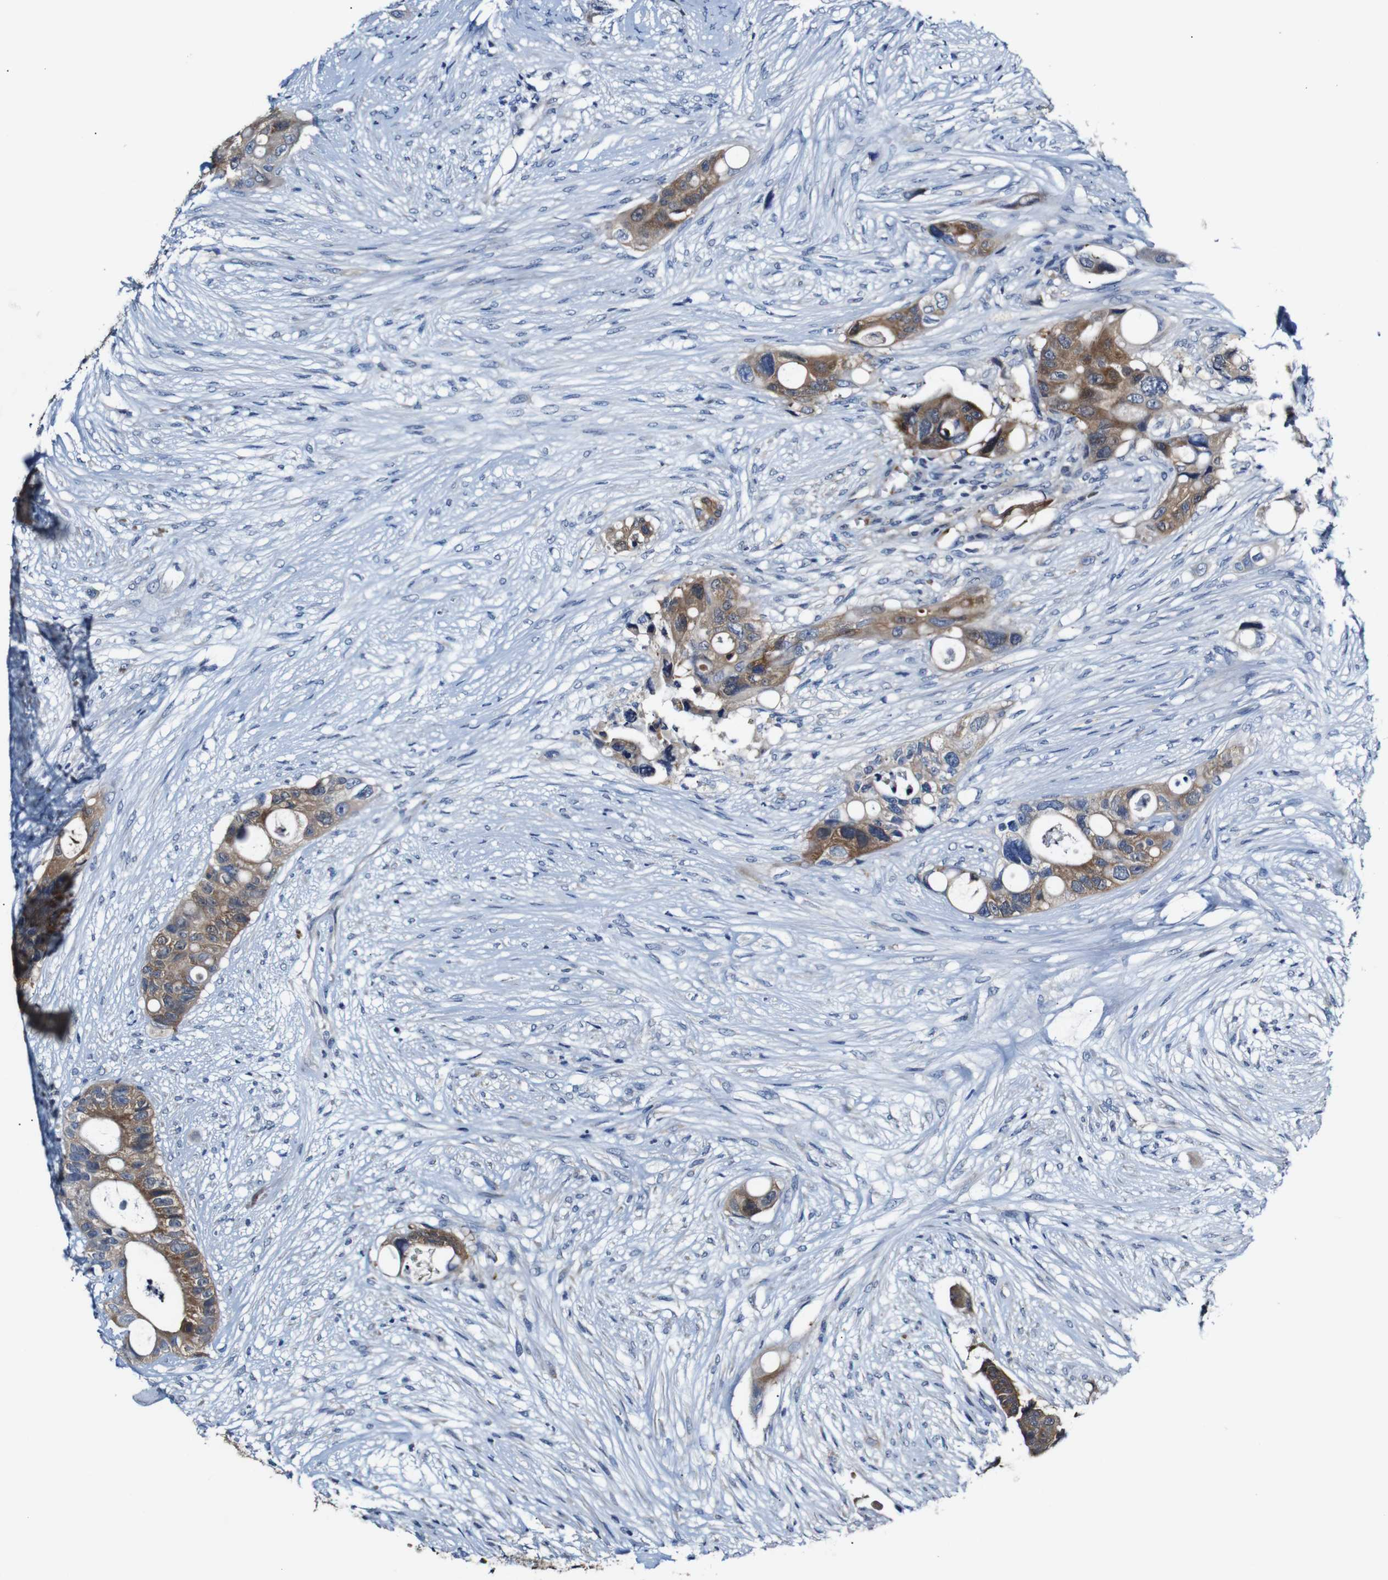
{"staining": {"intensity": "moderate", "quantity": ">75%", "location": "cytoplasmic/membranous"}, "tissue": "colorectal cancer", "cell_type": "Tumor cells", "image_type": "cancer", "snomed": [{"axis": "morphology", "description": "Adenocarcinoma, NOS"}, {"axis": "topography", "description": "Colon"}], "caption": "Immunohistochemistry photomicrograph of neoplastic tissue: adenocarcinoma (colorectal) stained using immunohistochemistry (IHC) reveals medium levels of moderate protein expression localized specifically in the cytoplasmic/membranous of tumor cells, appearing as a cytoplasmic/membranous brown color.", "gene": "TBC1D32", "patient": {"sex": "female", "age": 57}}